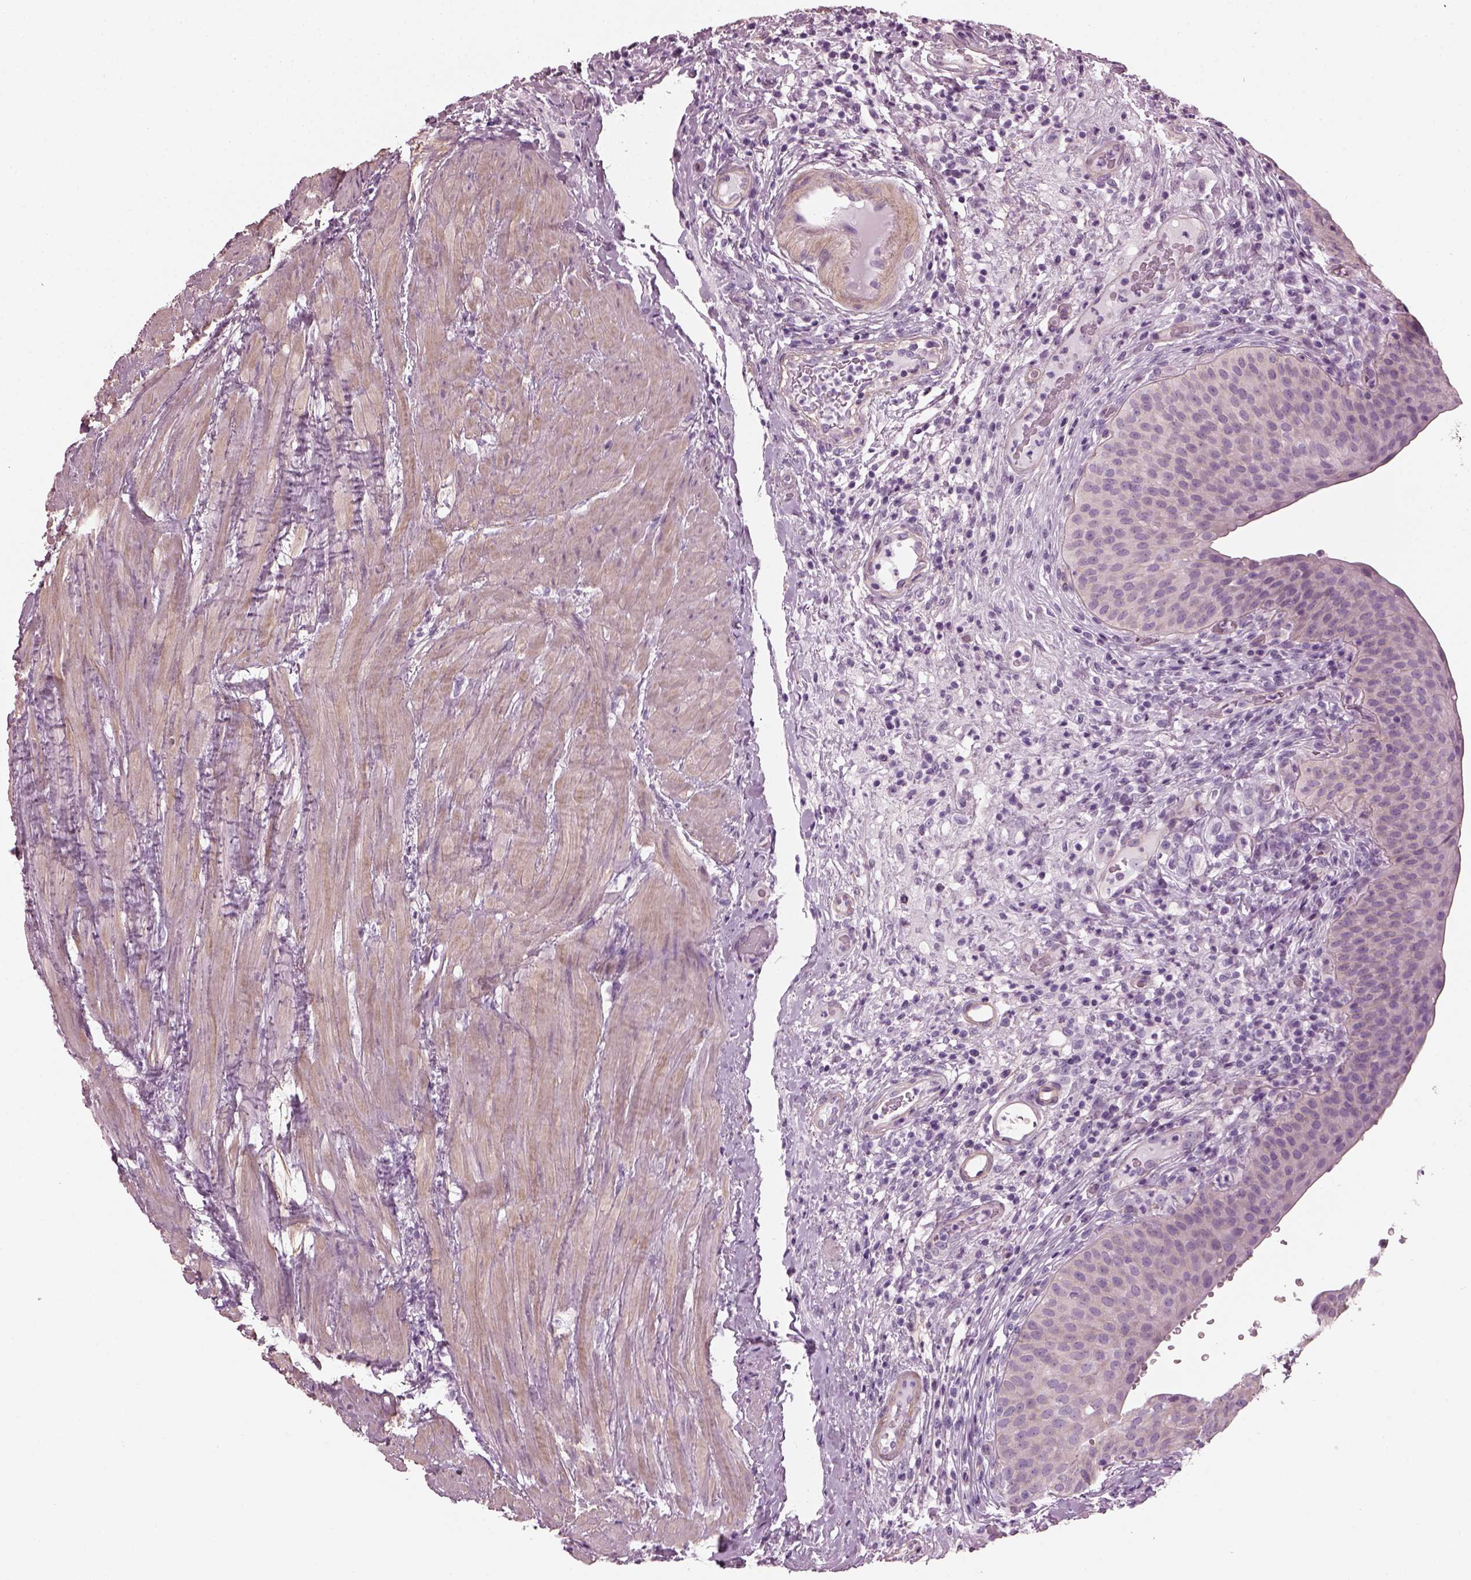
{"staining": {"intensity": "weak", "quantity": "<25%", "location": "cytoplasmic/membranous"}, "tissue": "urinary bladder", "cell_type": "Urothelial cells", "image_type": "normal", "snomed": [{"axis": "morphology", "description": "Normal tissue, NOS"}, {"axis": "topography", "description": "Urinary bladder"}], "caption": "This is an IHC image of unremarkable human urinary bladder. There is no positivity in urothelial cells.", "gene": "BFSP1", "patient": {"sex": "male", "age": 66}}